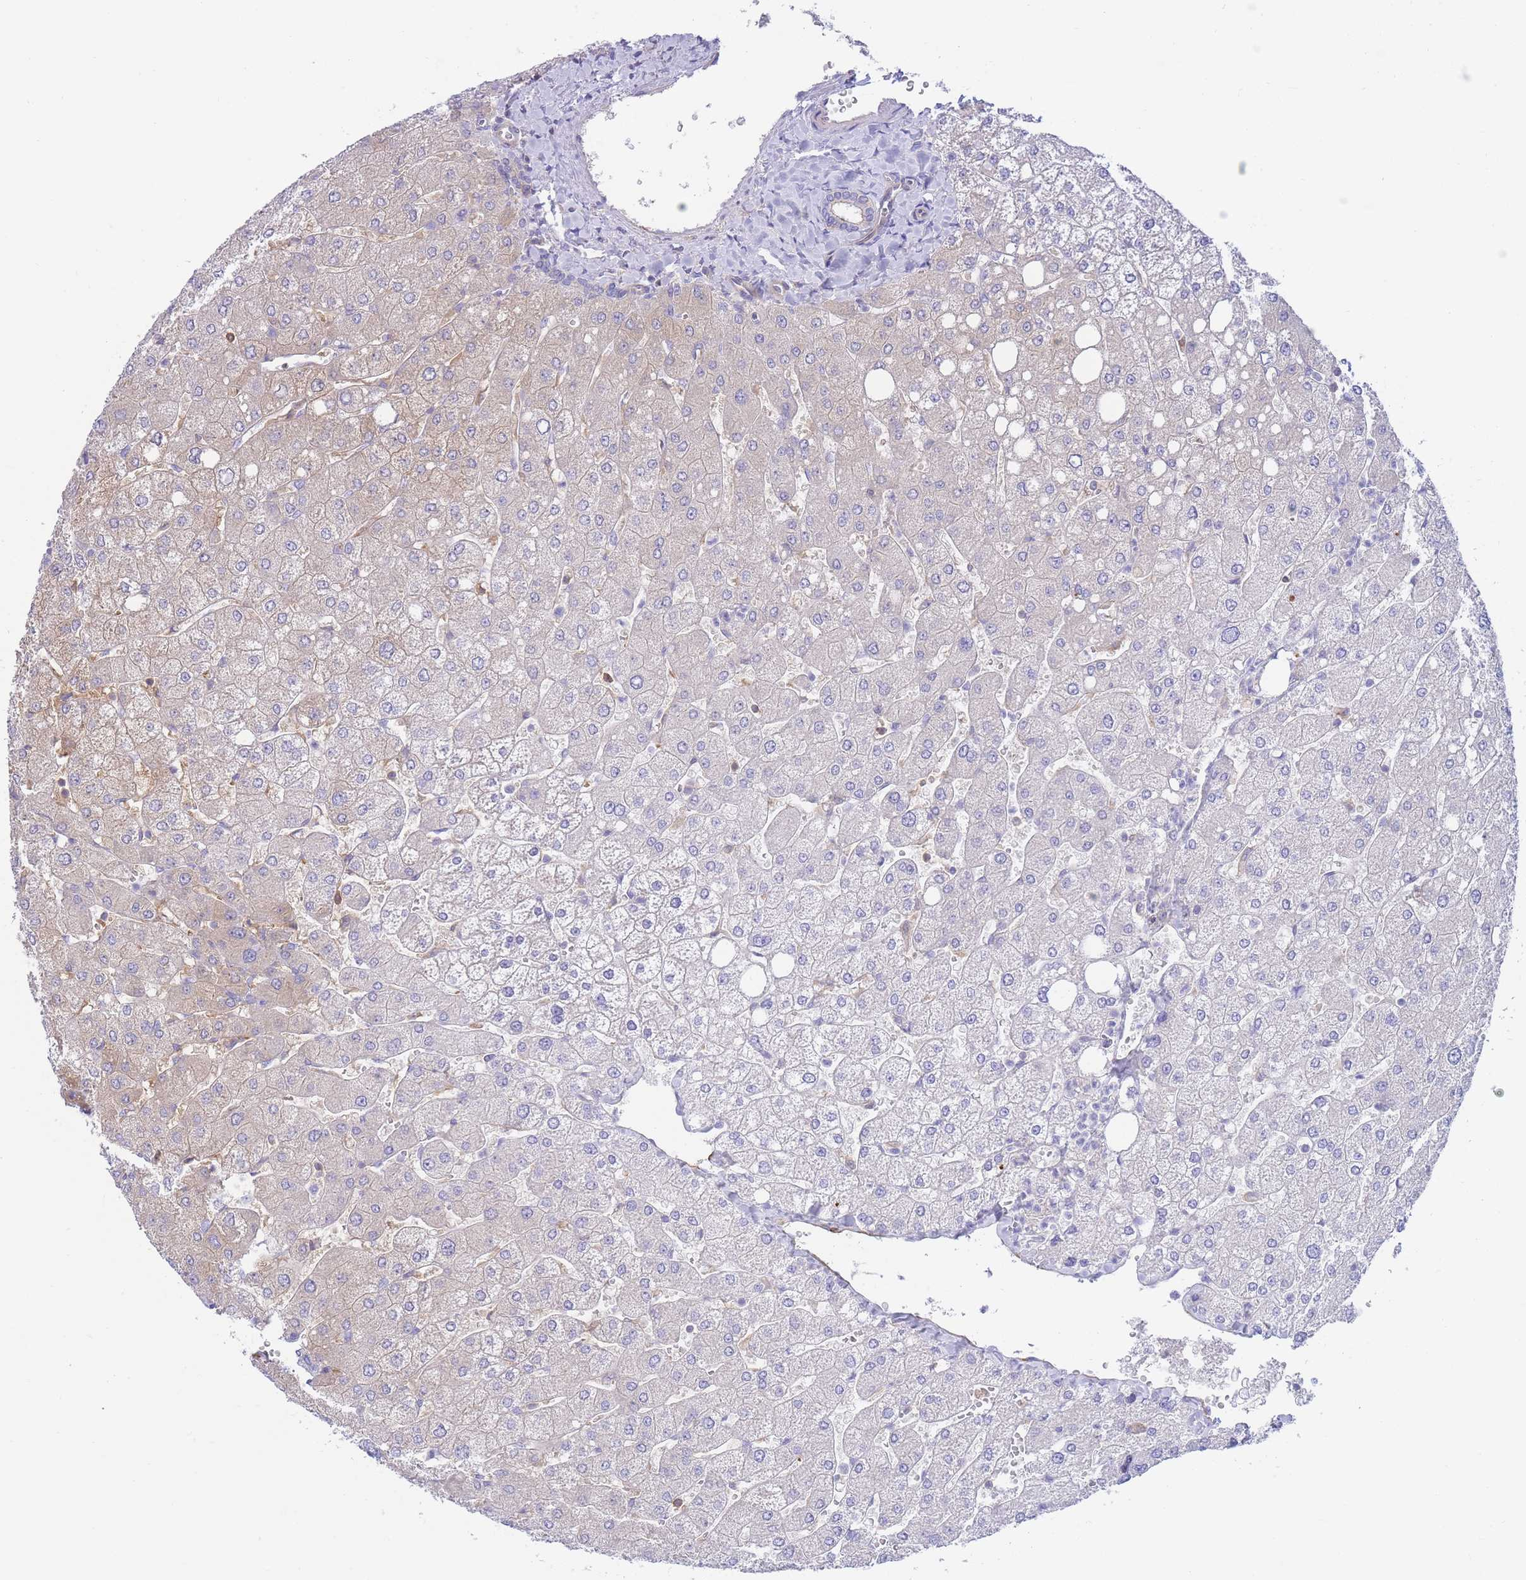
{"staining": {"intensity": "negative", "quantity": "none", "location": "none"}, "tissue": "liver", "cell_type": "Cholangiocytes", "image_type": "normal", "snomed": [{"axis": "morphology", "description": "Normal tissue, NOS"}, {"axis": "topography", "description": "Liver"}], "caption": "Photomicrograph shows no protein staining in cholangiocytes of benign liver.", "gene": "FBN3", "patient": {"sex": "male", "age": 55}}